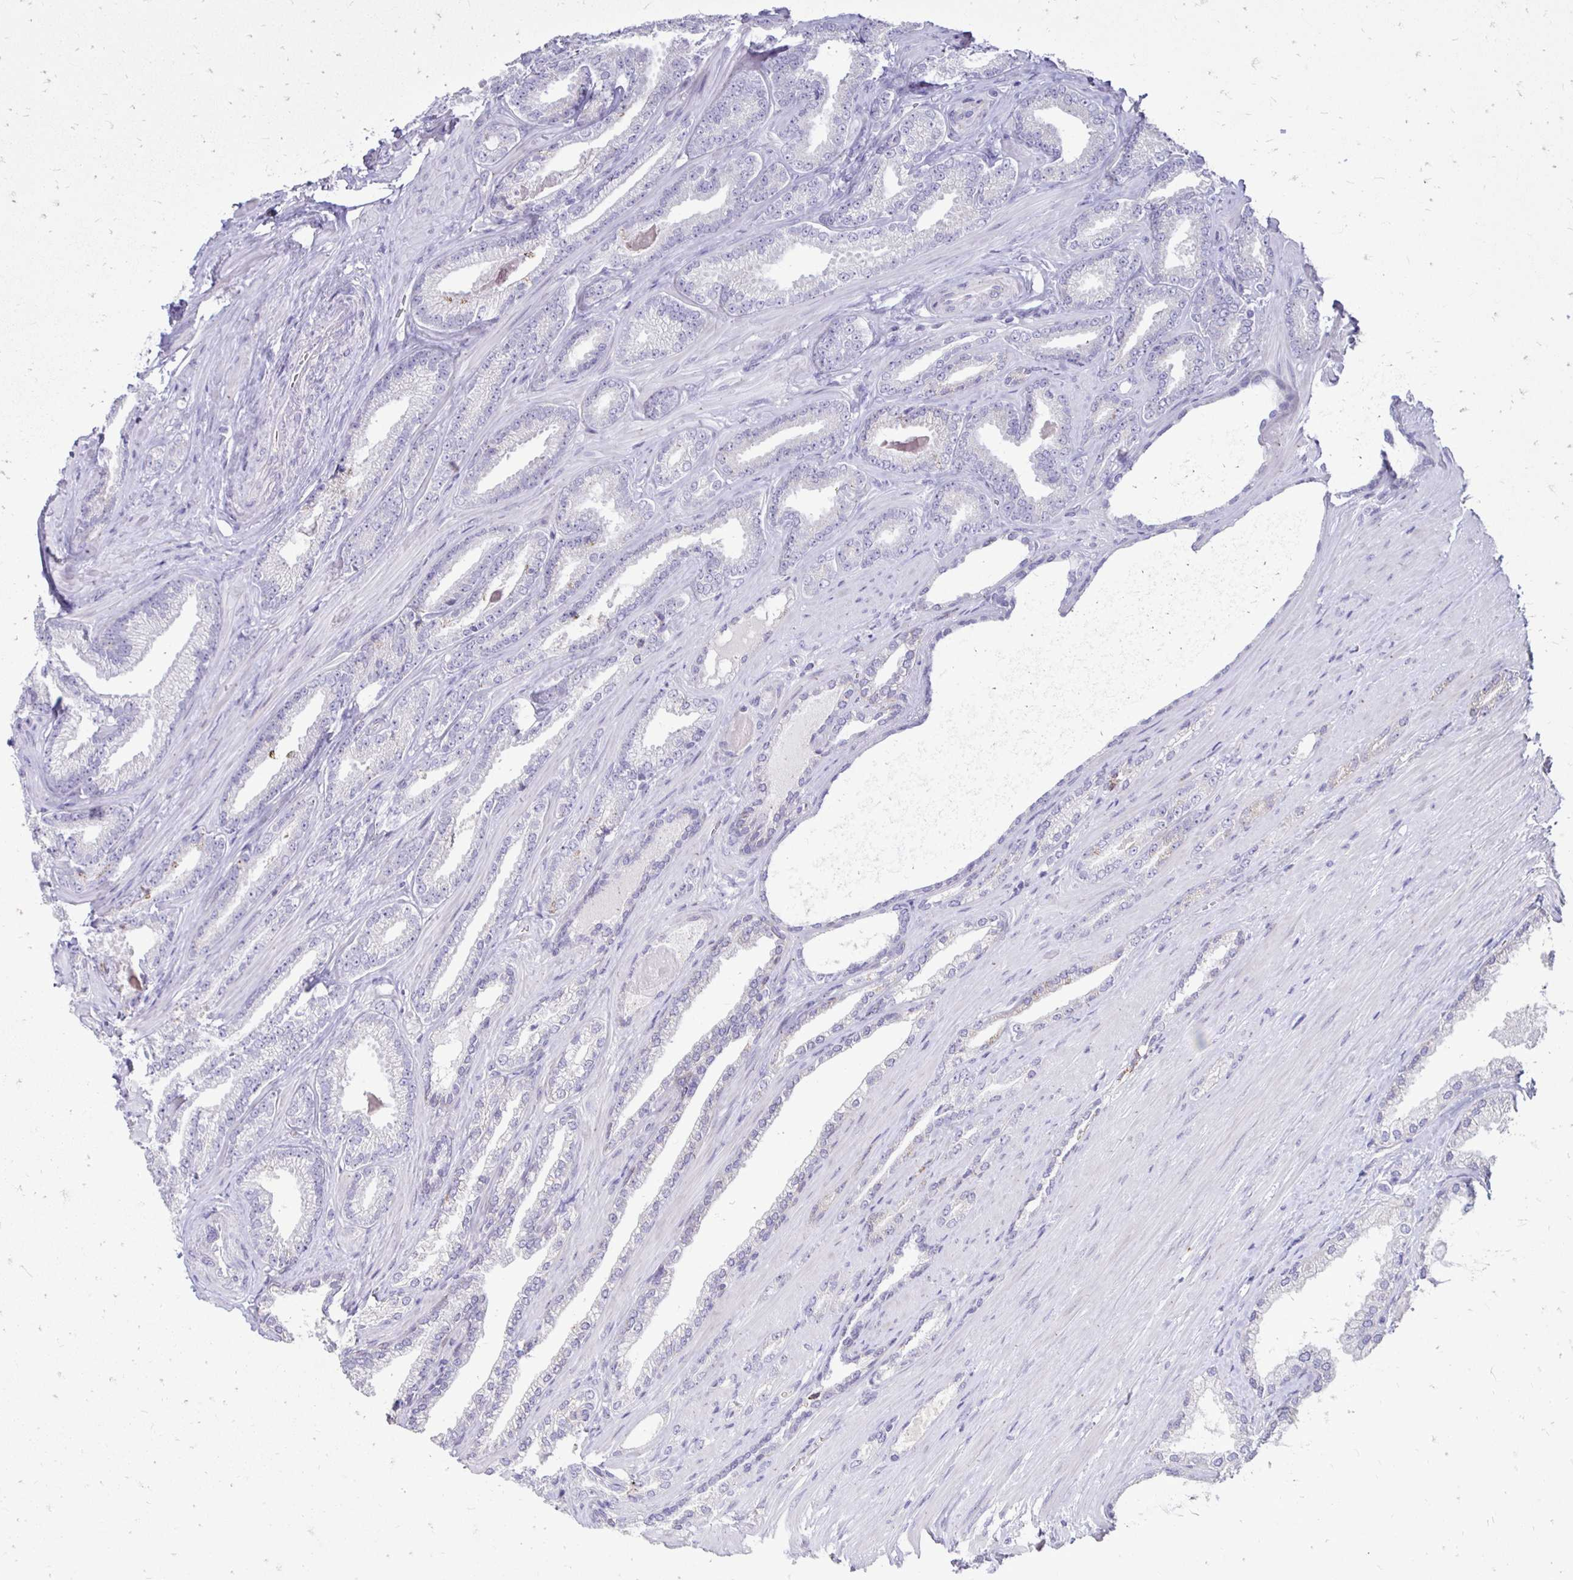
{"staining": {"intensity": "negative", "quantity": "none", "location": "none"}, "tissue": "prostate cancer", "cell_type": "Tumor cells", "image_type": "cancer", "snomed": [{"axis": "morphology", "description": "Adenocarcinoma, Low grade"}, {"axis": "topography", "description": "Prostate"}], "caption": "High magnification brightfield microscopy of prostate low-grade adenocarcinoma stained with DAB (3,3'-diaminobenzidine) (brown) and counterstained with hematoxylin (blue): tumor cells show no significant positivity. (DAB (3,3'-diaminobenzidine) IHC, high magnification).", "gene": "GAS2", "patient": {"sex": "male", "age": 61}}